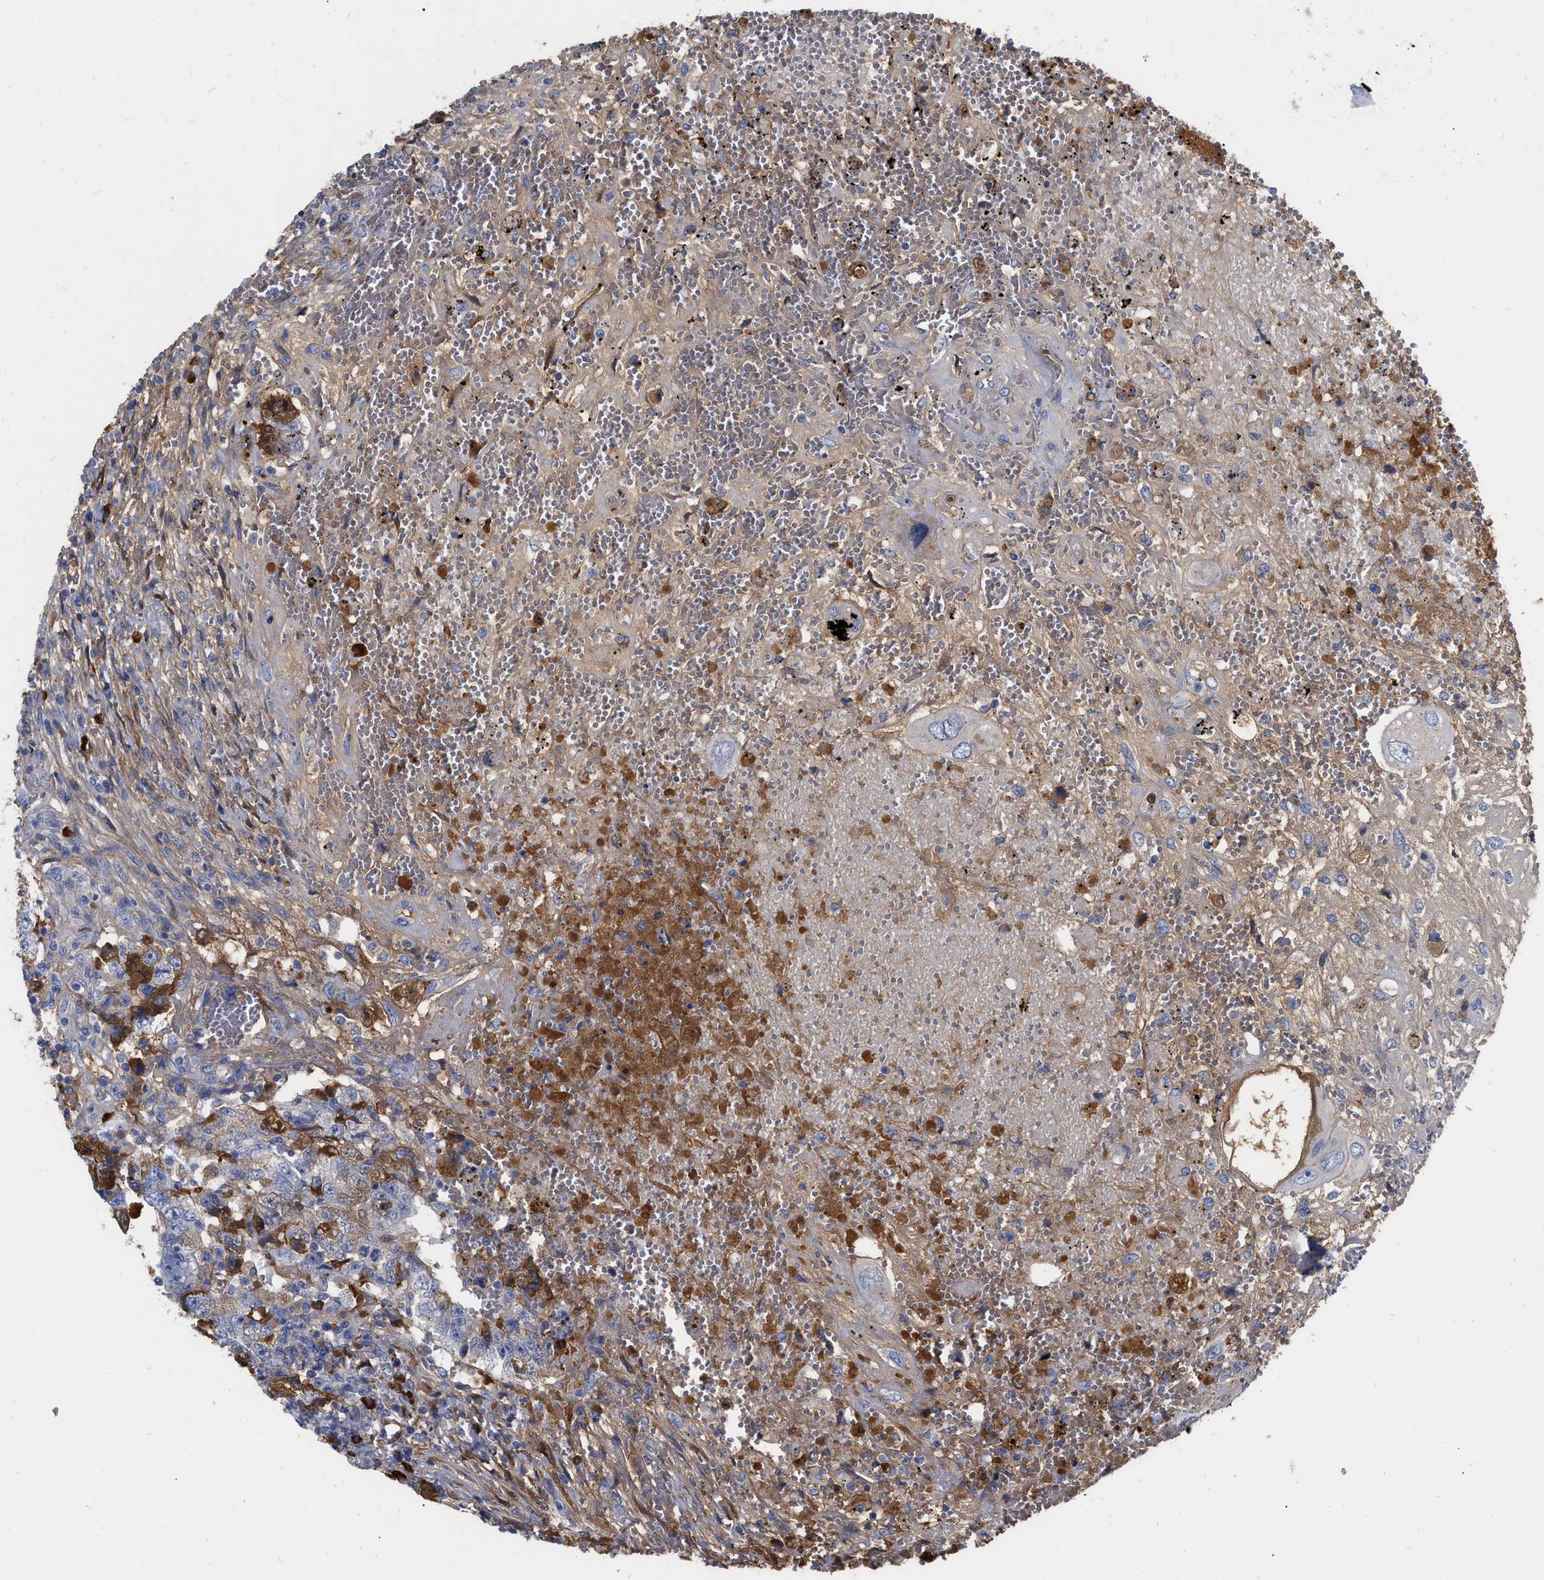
{"staining": {"intensity": "negative", "quantity": "none", "location": "none"}, "tissue": "testis cancer", "cell_type": "Tumor cells", "image_type": "cancer", "snomed": [{"axis": "morphology", "description": "Carcinoma, Embryonal, NOS"}, {"axis": "topography", "description": "Testis"}], "caption": "Embryonal carcinoma (testis) was stained to show a protein in brown. There is no significant staining in tumor cells. (DAB IHC visualized using brightfield microscopy, high magnification).", "gene": "IGHV5-51", "patient": {"sex": "male", "age": 26}}